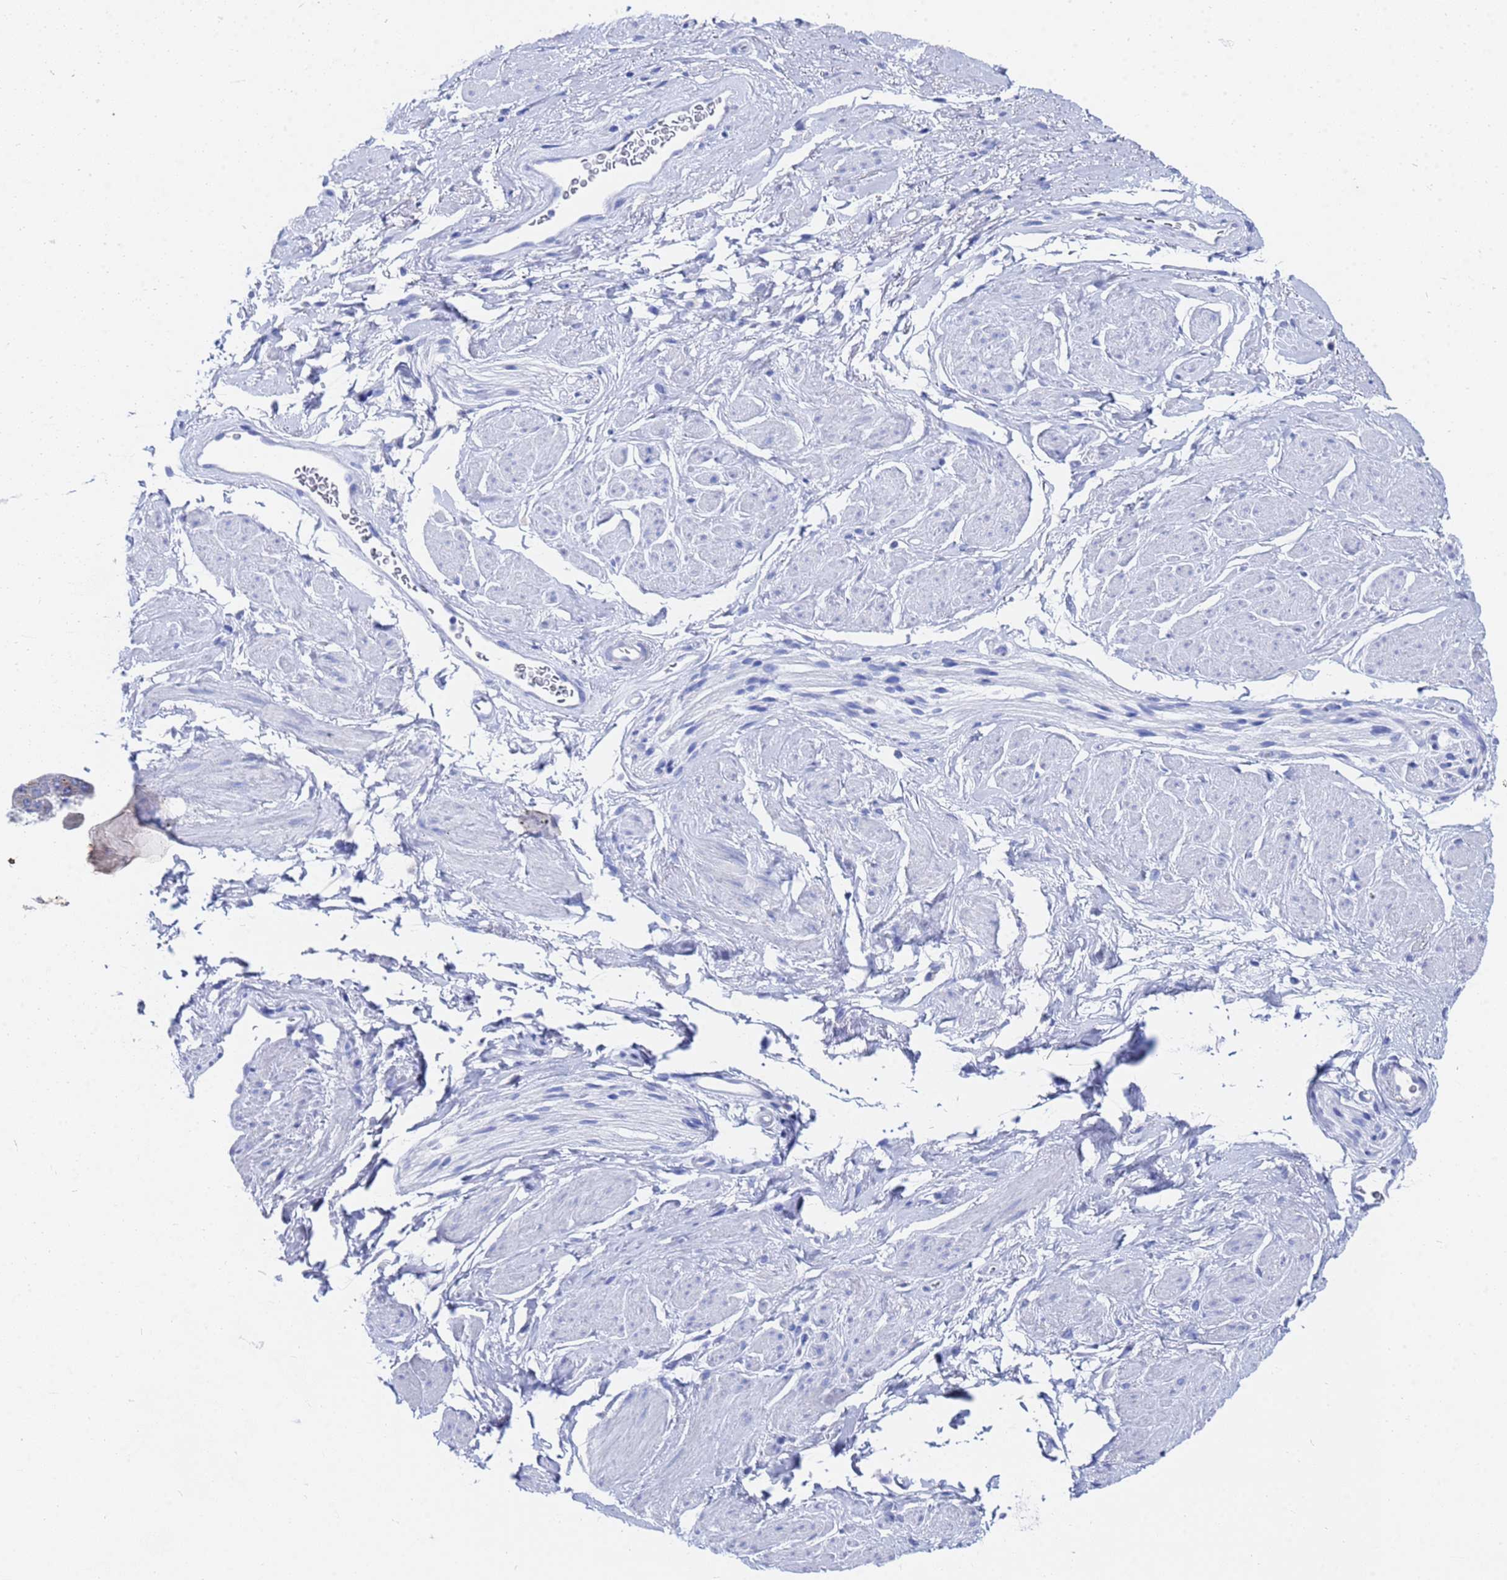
{"staining": {"intensity": "negative", "quantity": "none", "location": "none"}, "tissue": "adipose tissue", "cell_type": "Adipocytes", "image_type": "normal", "snomed": [{"axis": "morphology", "description": "Normal tissue, NOS"}, {"axis": "morphology", "description": "Adenocarcinoma, NOS"}, {"axis": "topography", "description": "Rectum"}, {"axis": "topography", "description": "Vagina"}, {"axis": "topography", "description": "Peripheral nerve tissue"}], "caption": "Adipocytes show no significant positivity in unremarkable adipose tissue.", "gene": "GGT1", "patient": {"sex": "female", "age": 71}}